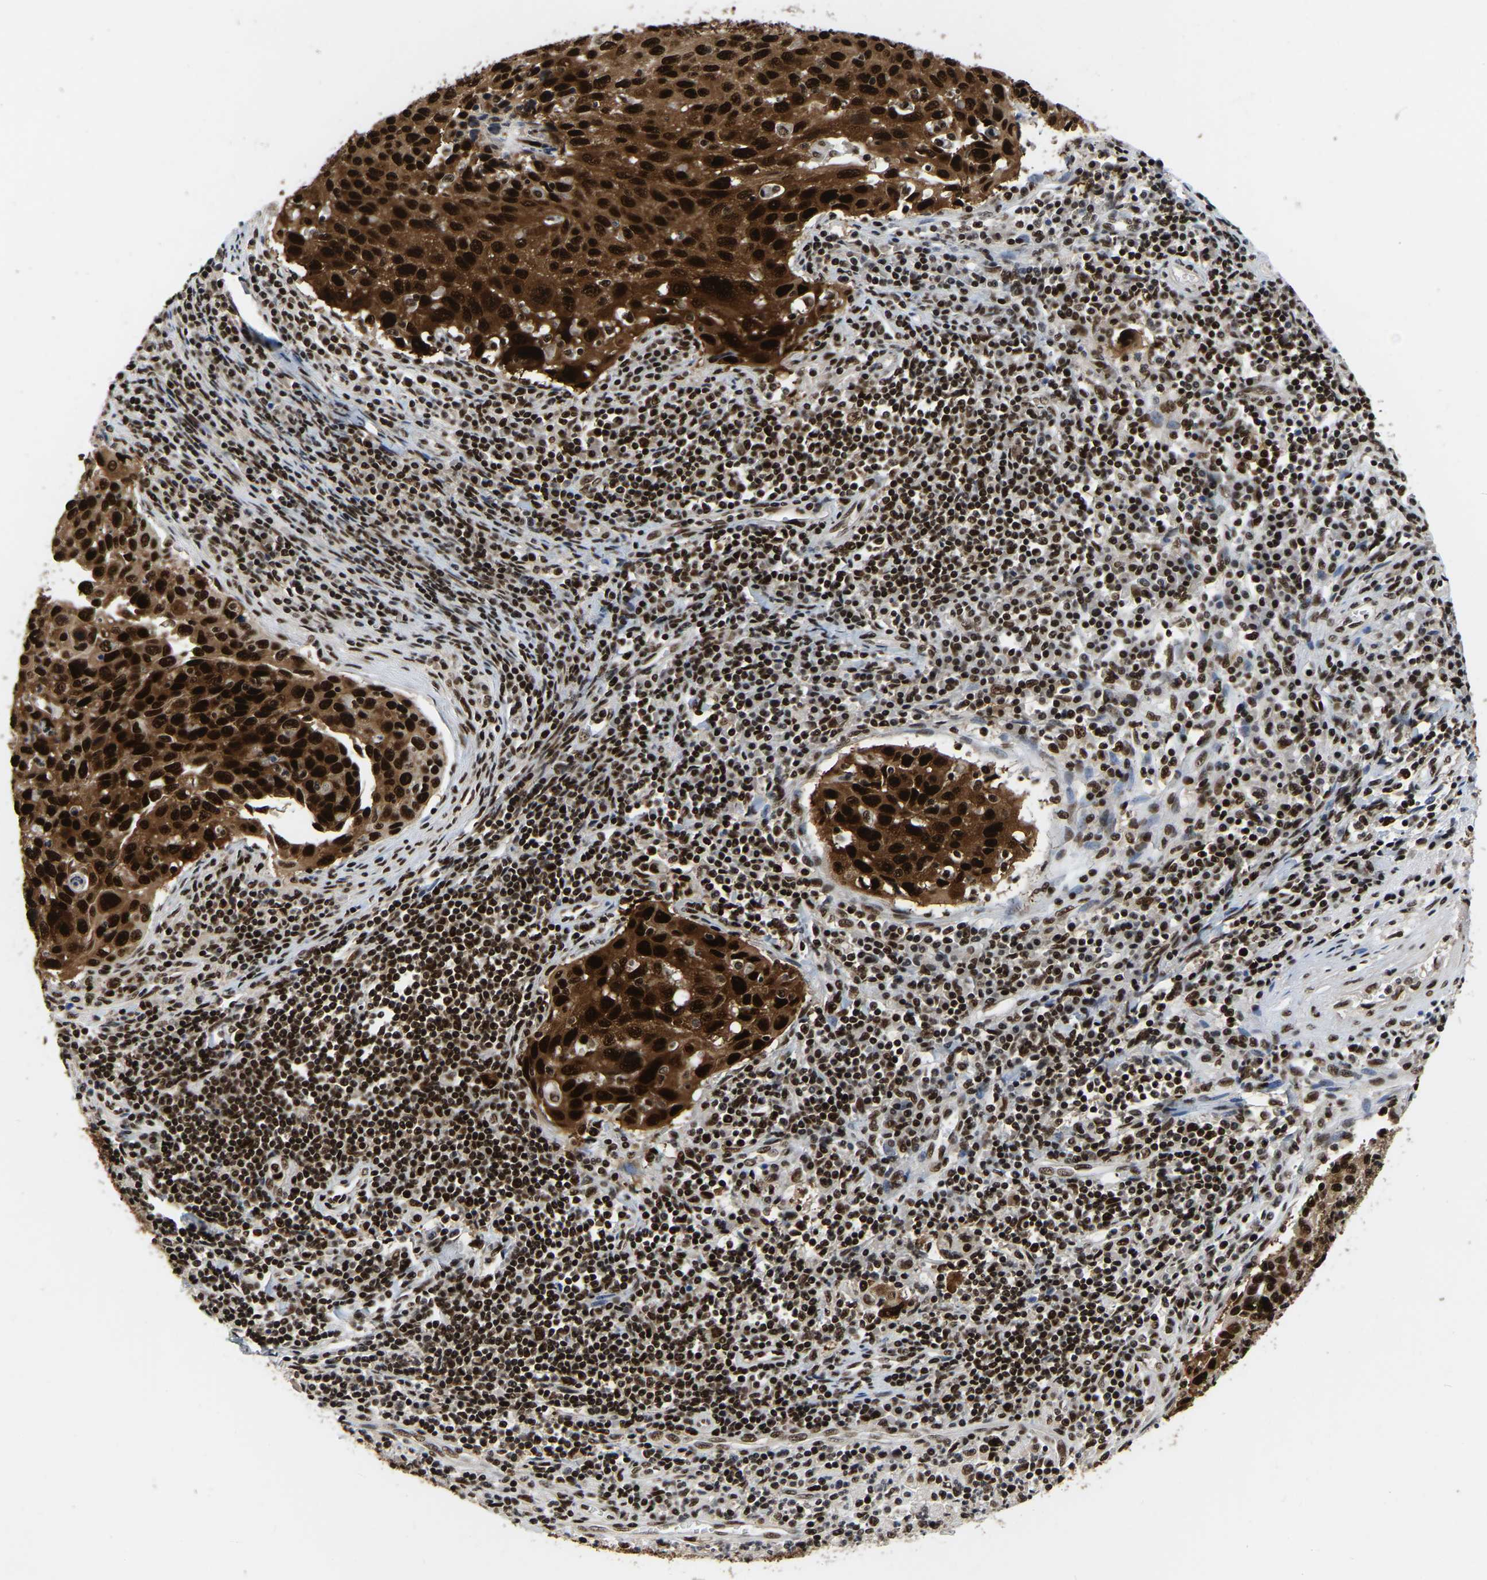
{"staining": {"intensity": "strong", "quantity": ">75%", "location": "cytoplasmic/membranous,nuclear"}, "tissue": "cervical cancer", "cell_type": "Tumor cells", "image_type": "cancer", "snomed": [{"axis": "morphology", "description": "Squamous cell carcinoma, NOS"}, {"axis": "topography", "description": "Cervix"}], "caption": "Tumor cells show strong cytoplasmic/membranous and nuclear expression in about >75% of cells in squamous cell carcinoma (cervical). (DAB (3,3'-diaminobenzidine) IHC with brightfield microscopy, high magnification).", "gene": "TBL1XR1", "patient": {"sex": "female", "age": 53}}